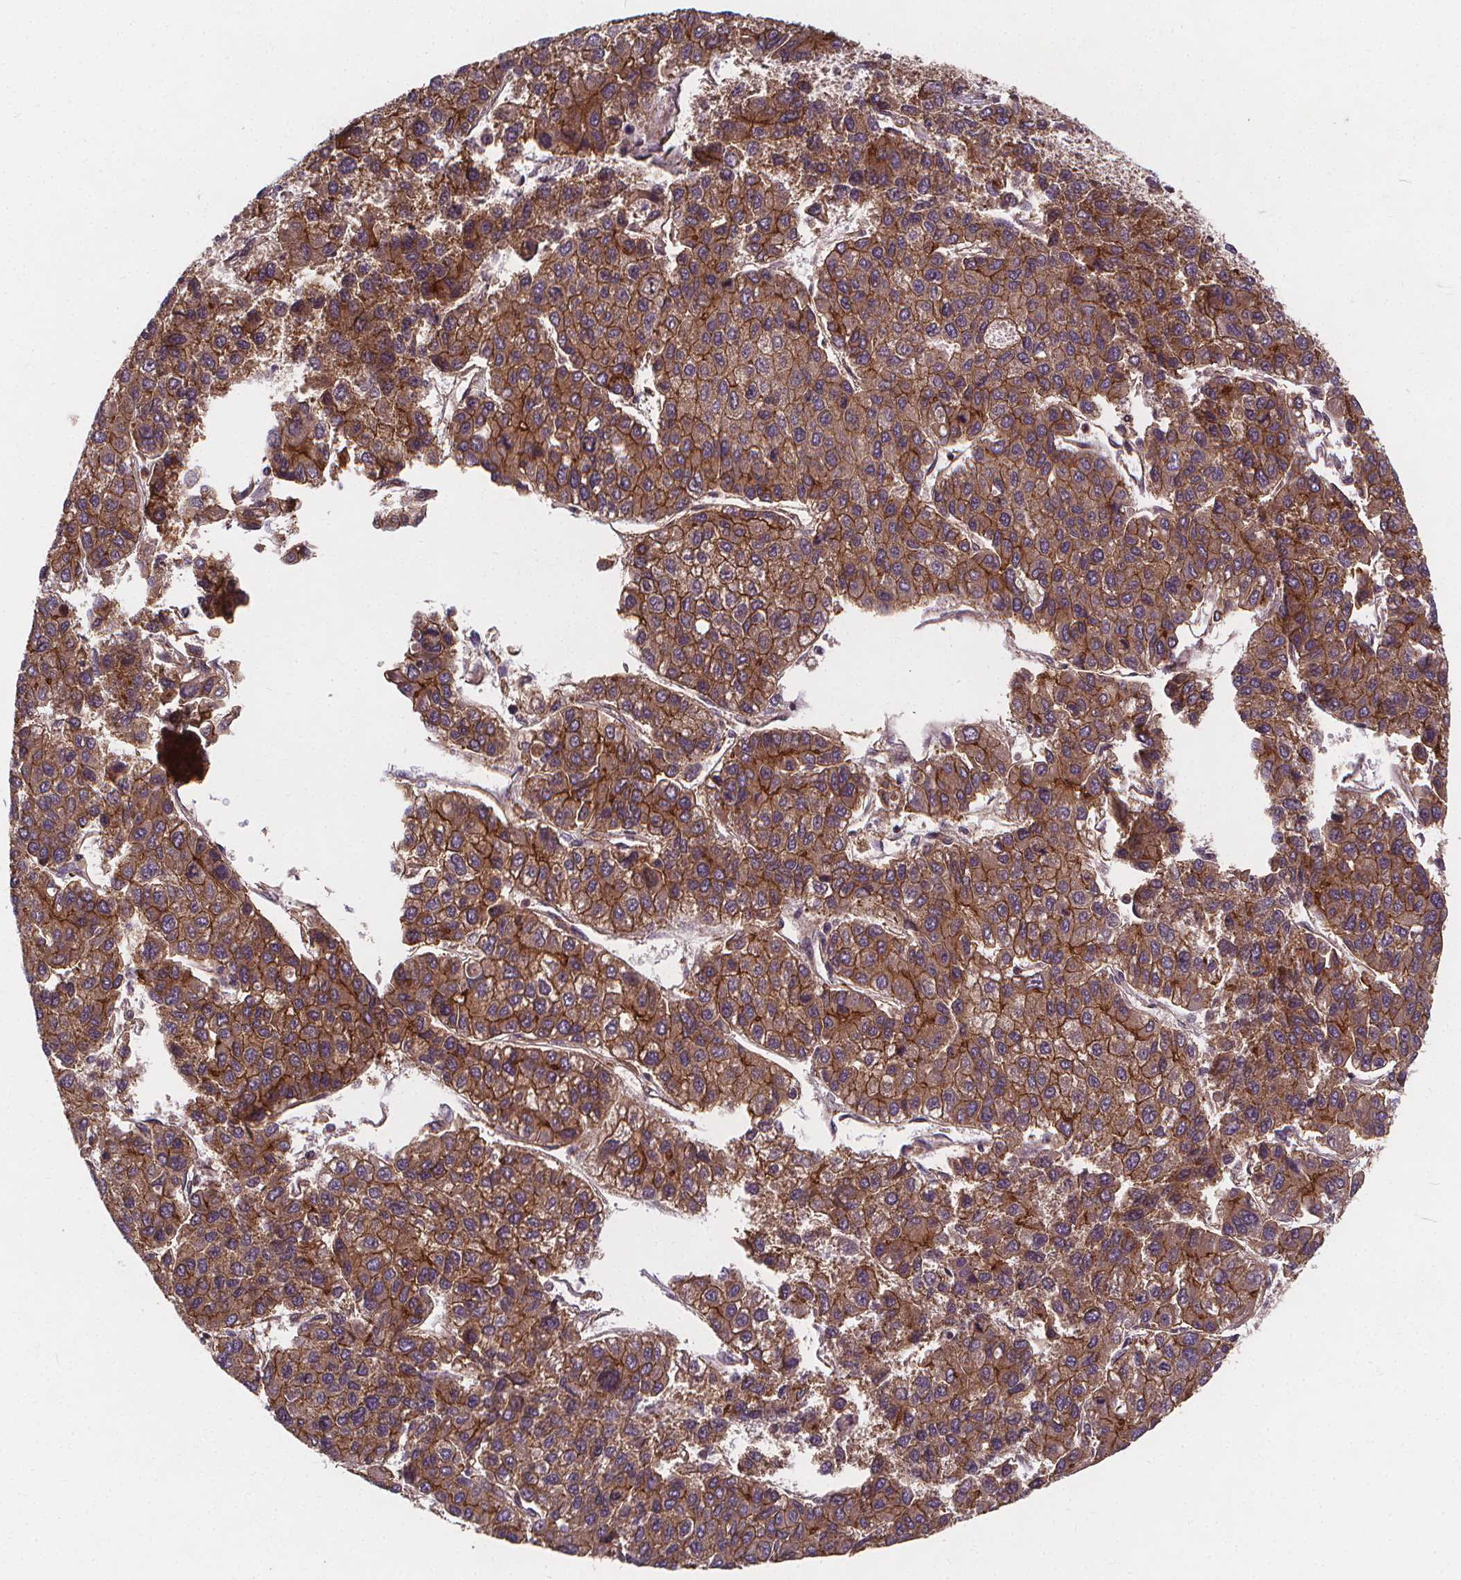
{"staining": {"intensity": "strong", "quantity": ">75%", "location": "cytoplasmic/membranous"}, "tissue": "liver cancer", "cell_type": "Tumor cells", "image_type": "cancer", "snomed": [{"axis": "morphology", "description": "Carcinoma, Hepatocellular, NOS"}, {"axis": "topography", "description": "Liver"}], "caption": "IHC histopathology image of neoplastic tissue: human hepatocellular carcinoma (liver) stained using IHC shows high levels of strong protein expression localized specifically in the cytoplasmic/membranous of tumor cells, appearing as a cytoplasmic/membranous brown color.", "gene": "CLINT1", "patient": {"sex": "female", "age": 66}}